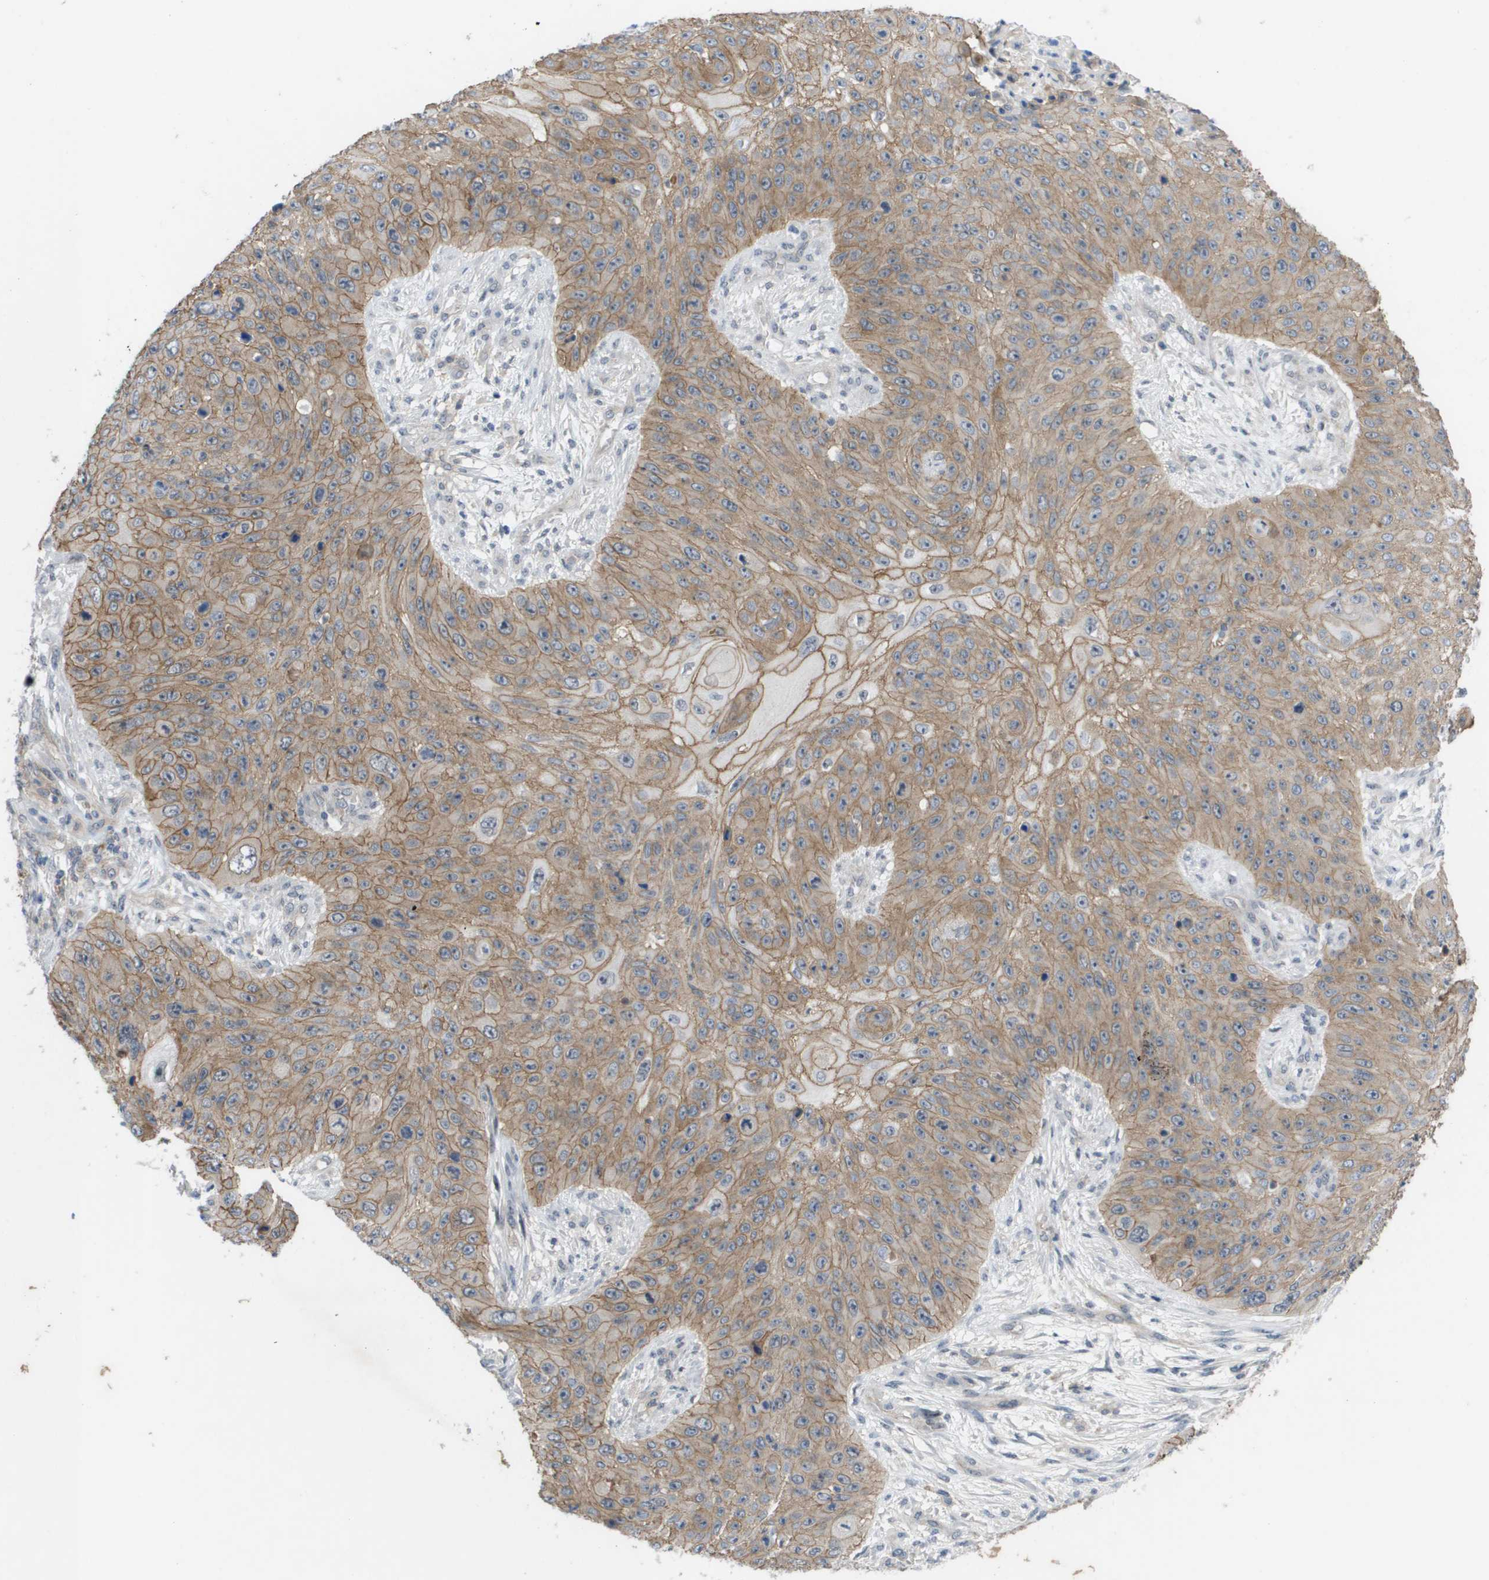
{"staining": {"intensity": "moderate", "quantity": ">75%", "location": "cytoplasmic/membranous"}, "tissue": "skin cancer", "cell_type": "Tumor cells", "image_type": "cancer", "snomed": [{"axis": "morphology", "description": "Squamous cell carcinoma, NOS"}, {"axis": "topography", "description": "Skin"}], "caption": "Moderate cytoplasmic/membranous positivity for a protein is identified in about >75% of tumor cells of skin cancer (squamous cell carcinoma) using IHC.", "gene": "MTARC2", "patient": {"sex": "female", "age": 80}}